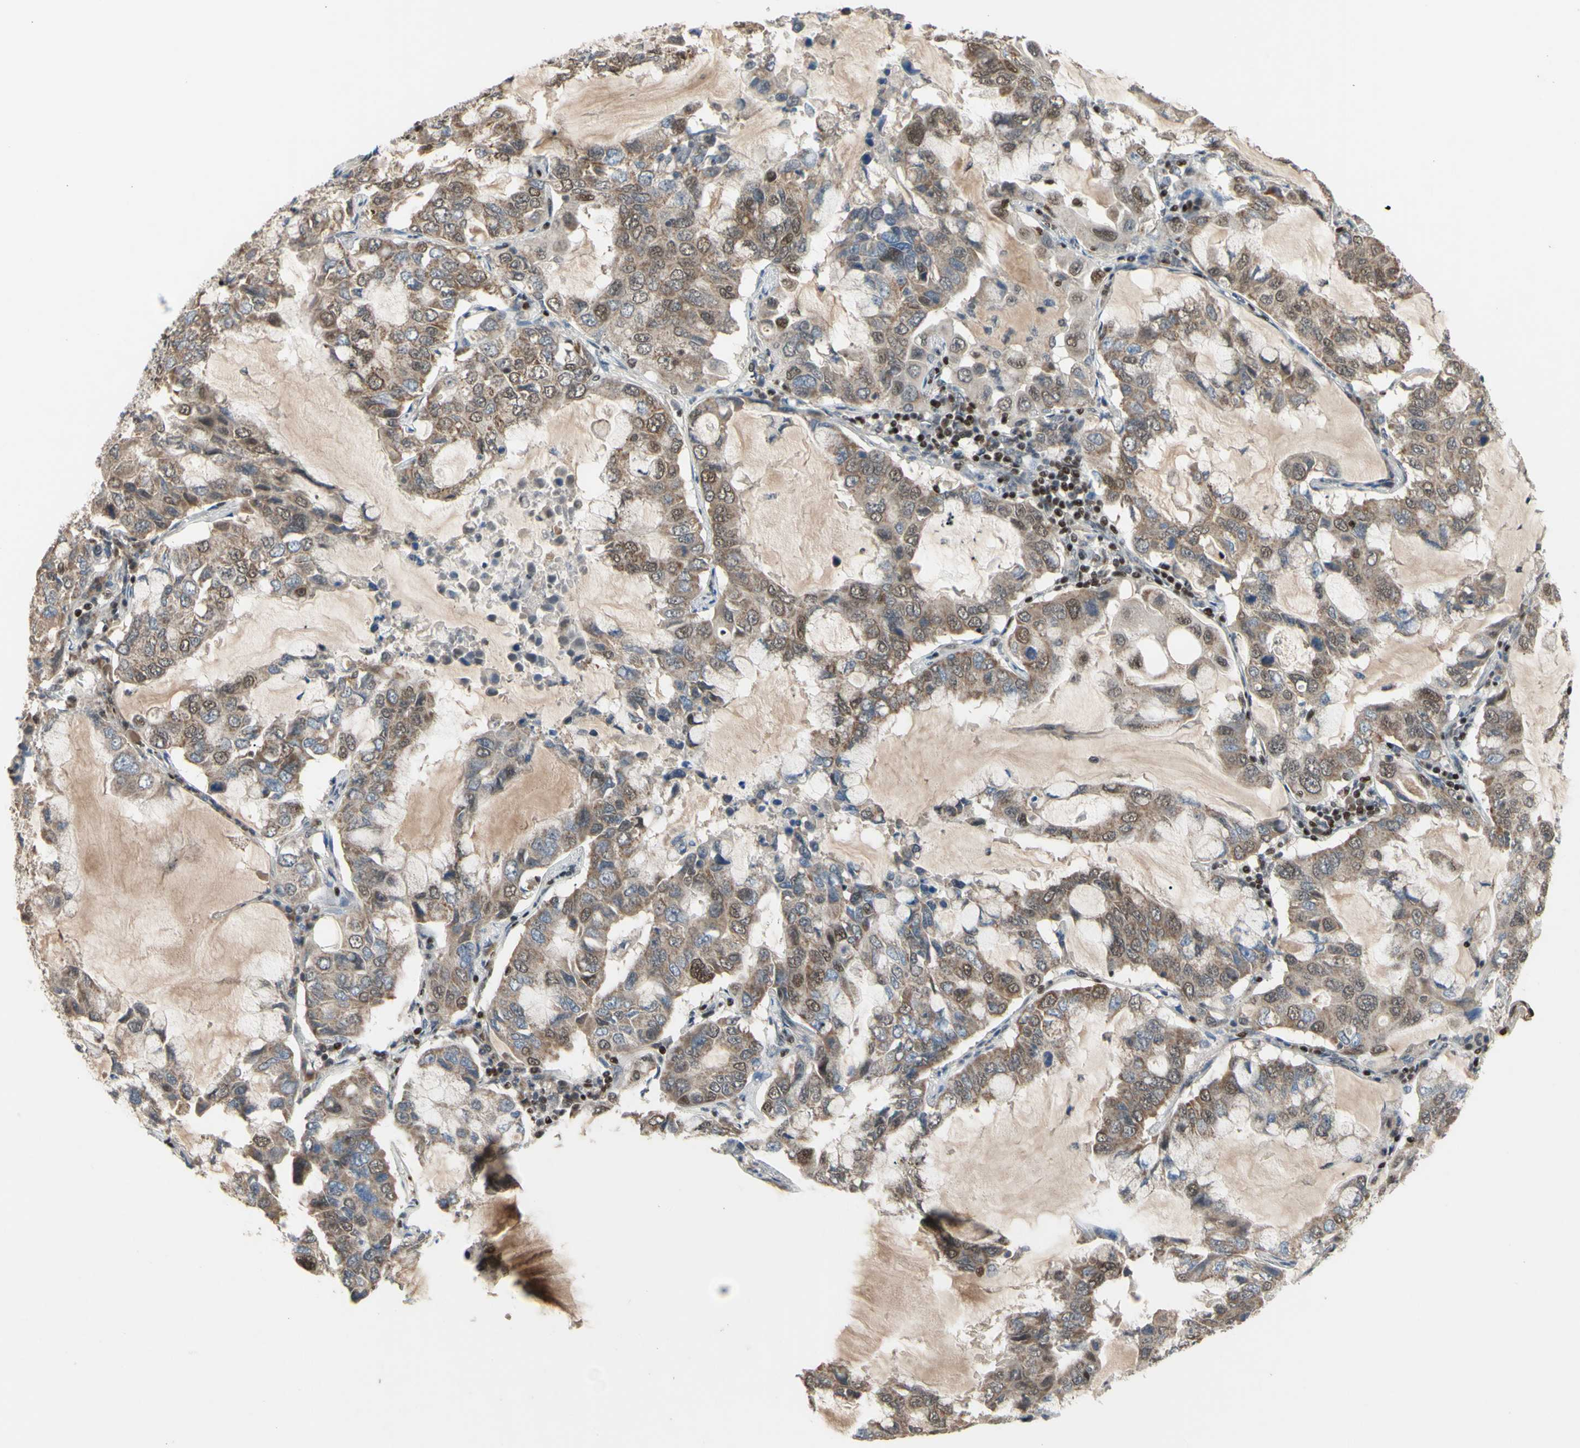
{"staining": {"intensity": "weak", "quantity": ">75%", "location": "cytoplasmic/membranous,nuclear"}, "tissue": "lung cancer", "cell_type": "Tumor cells", "image_type": "cancer", "snomed": [{"axis": "morphology", "description": "Adenocarcinoma, NOS"}, {"axis": "topography", "description": "Lung"}], "caption": "An immunohistochemistry image of tumor tissue is shown. Protein staining in brown labels weak cytoplasmic/membranous and nuclear positivity in lung cancer within tumor cells.", "gene": "SP4", "patient": {"sex": "male", "age": 64}}